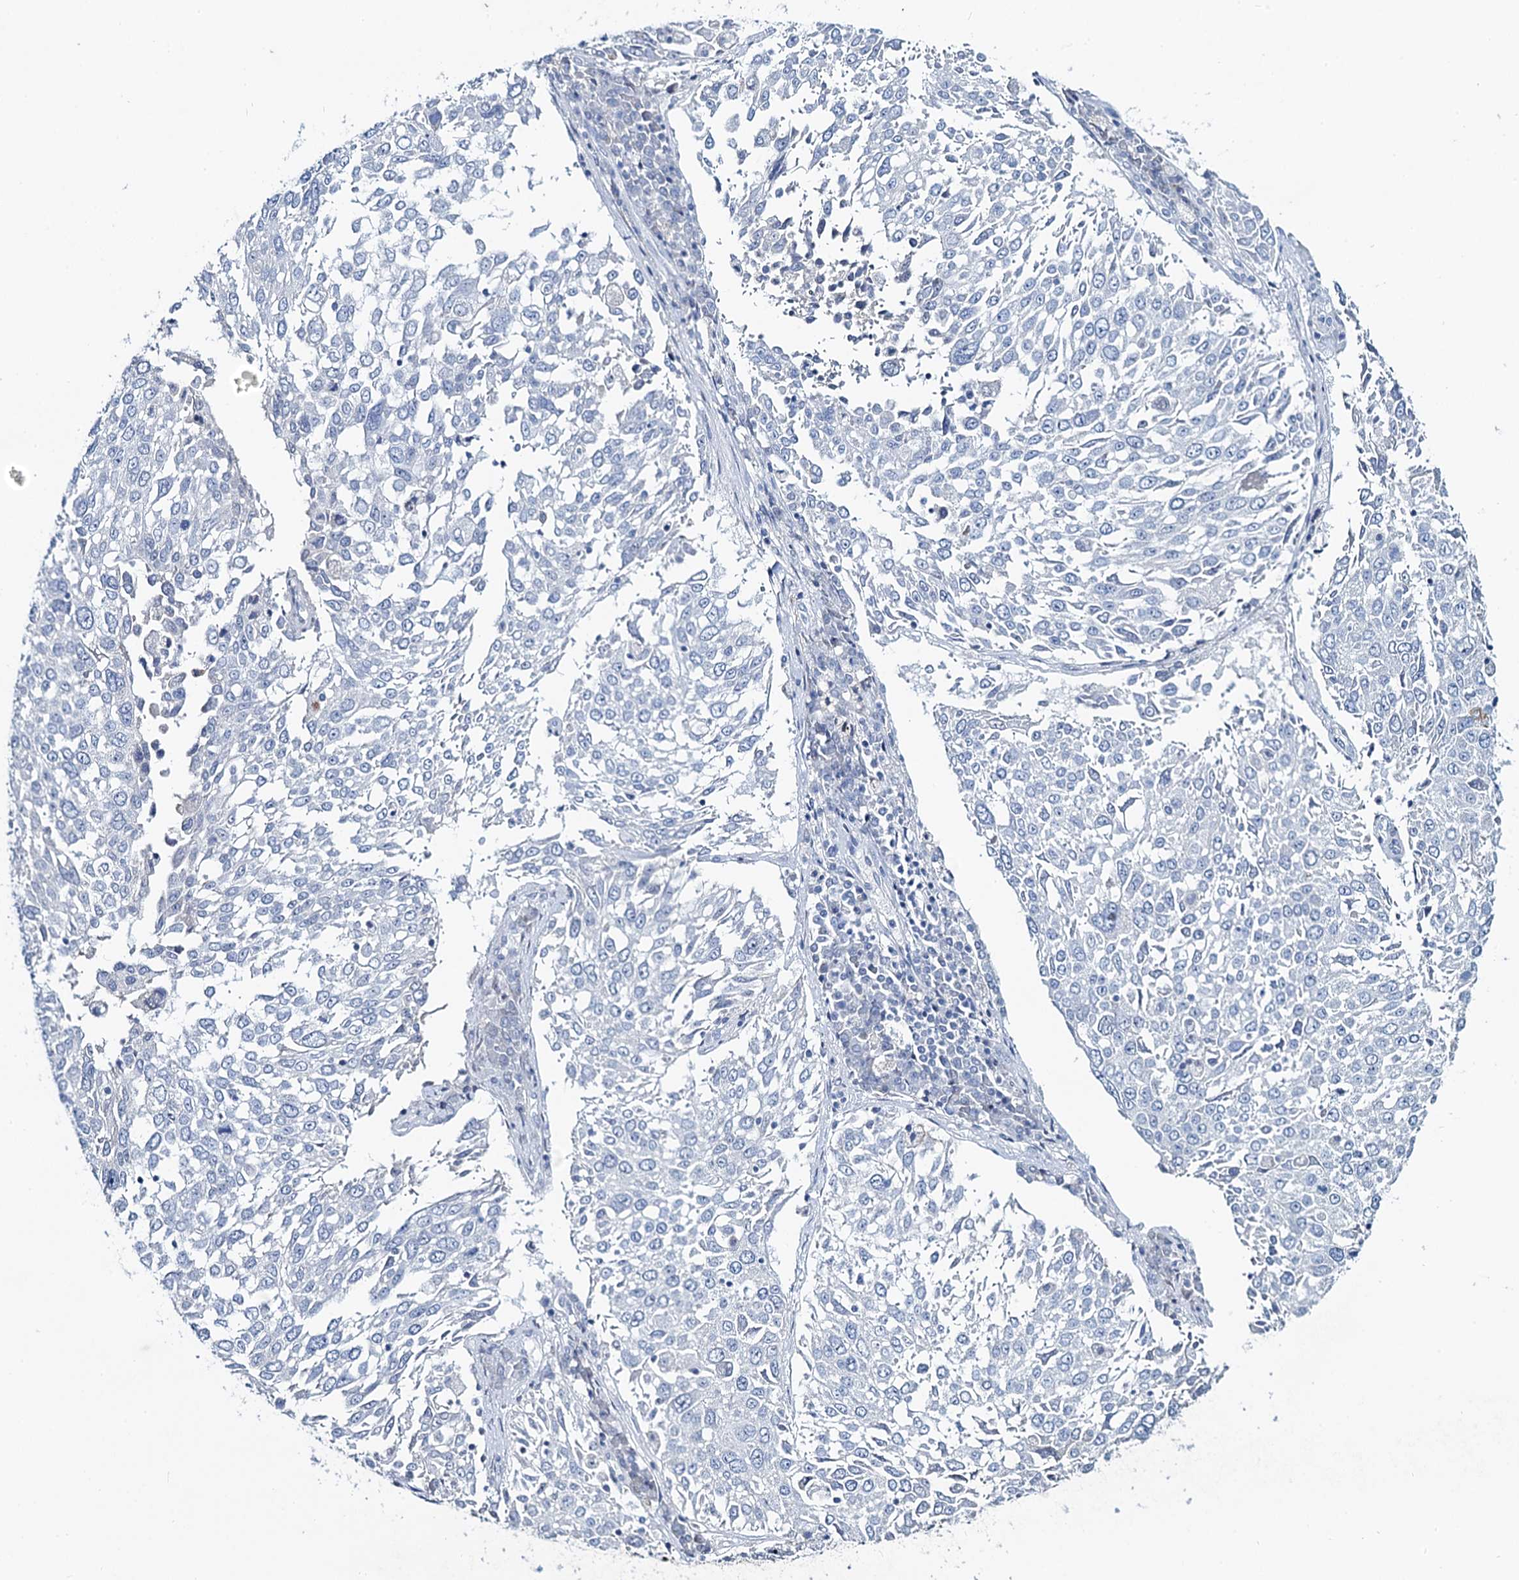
{"staining": {"intensity": "negative", "quantity": "none", "location": "none"}, "tissue": "lung cancer", "cell_type": "Tumor cells", "image_type": "cancer", "snomed": [{"axis": "morphology", "description": "Squamous cell carcinoma, NOS"}, {"axis": "topography", "description": "Lung"}], "caption": "High magnification brightfield microscopy of squamous cell carcinoma (lung) stained with DAB (brown) and counterstained with hematoxylin (blue): tumor cells show no significant positivity.", "gene": "TOX3", "patient": {"sex": "male", "age": 65}}